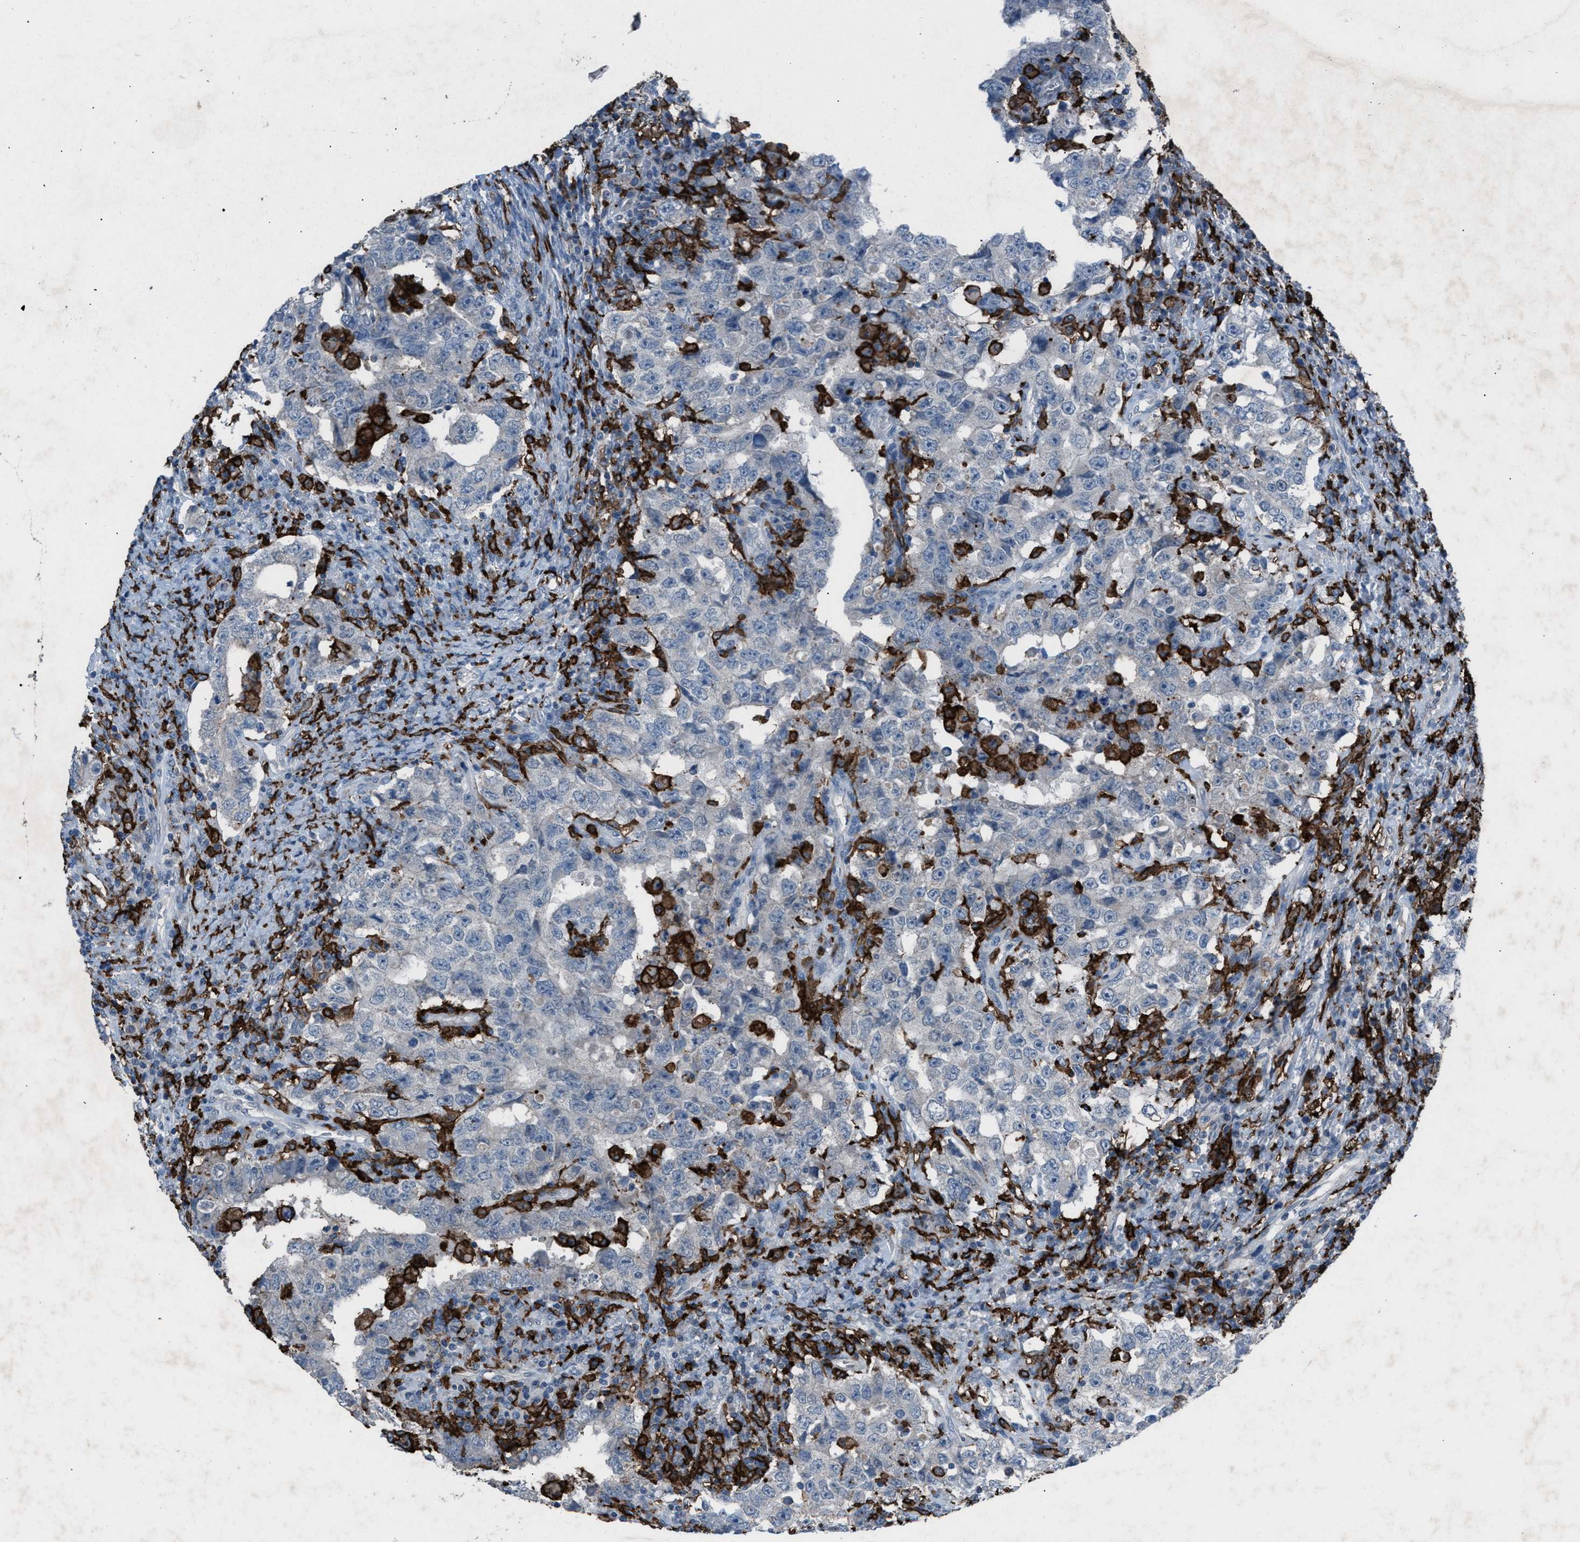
{"staining": {"intensity": "negative", "quantity": "none", "location": "none"}, "tissue": "testis cancer", "cell_type": "Tumor cells", "image_type": "cancer", "snomed": [{"axis": "morphology", "description": "Carcinoma, Embryonal, NOS"}, {"axis": "topography", "description": "Testis"}], "caption": "An immunohistochemistry (IHC) micrograph of embryonal carcinoma (testis) is shown. There is no staining in tumor cells of embryonal carcinoma (testis).", "gene": "FCER1G", "patient": {"sex": "male", "age": 26}}